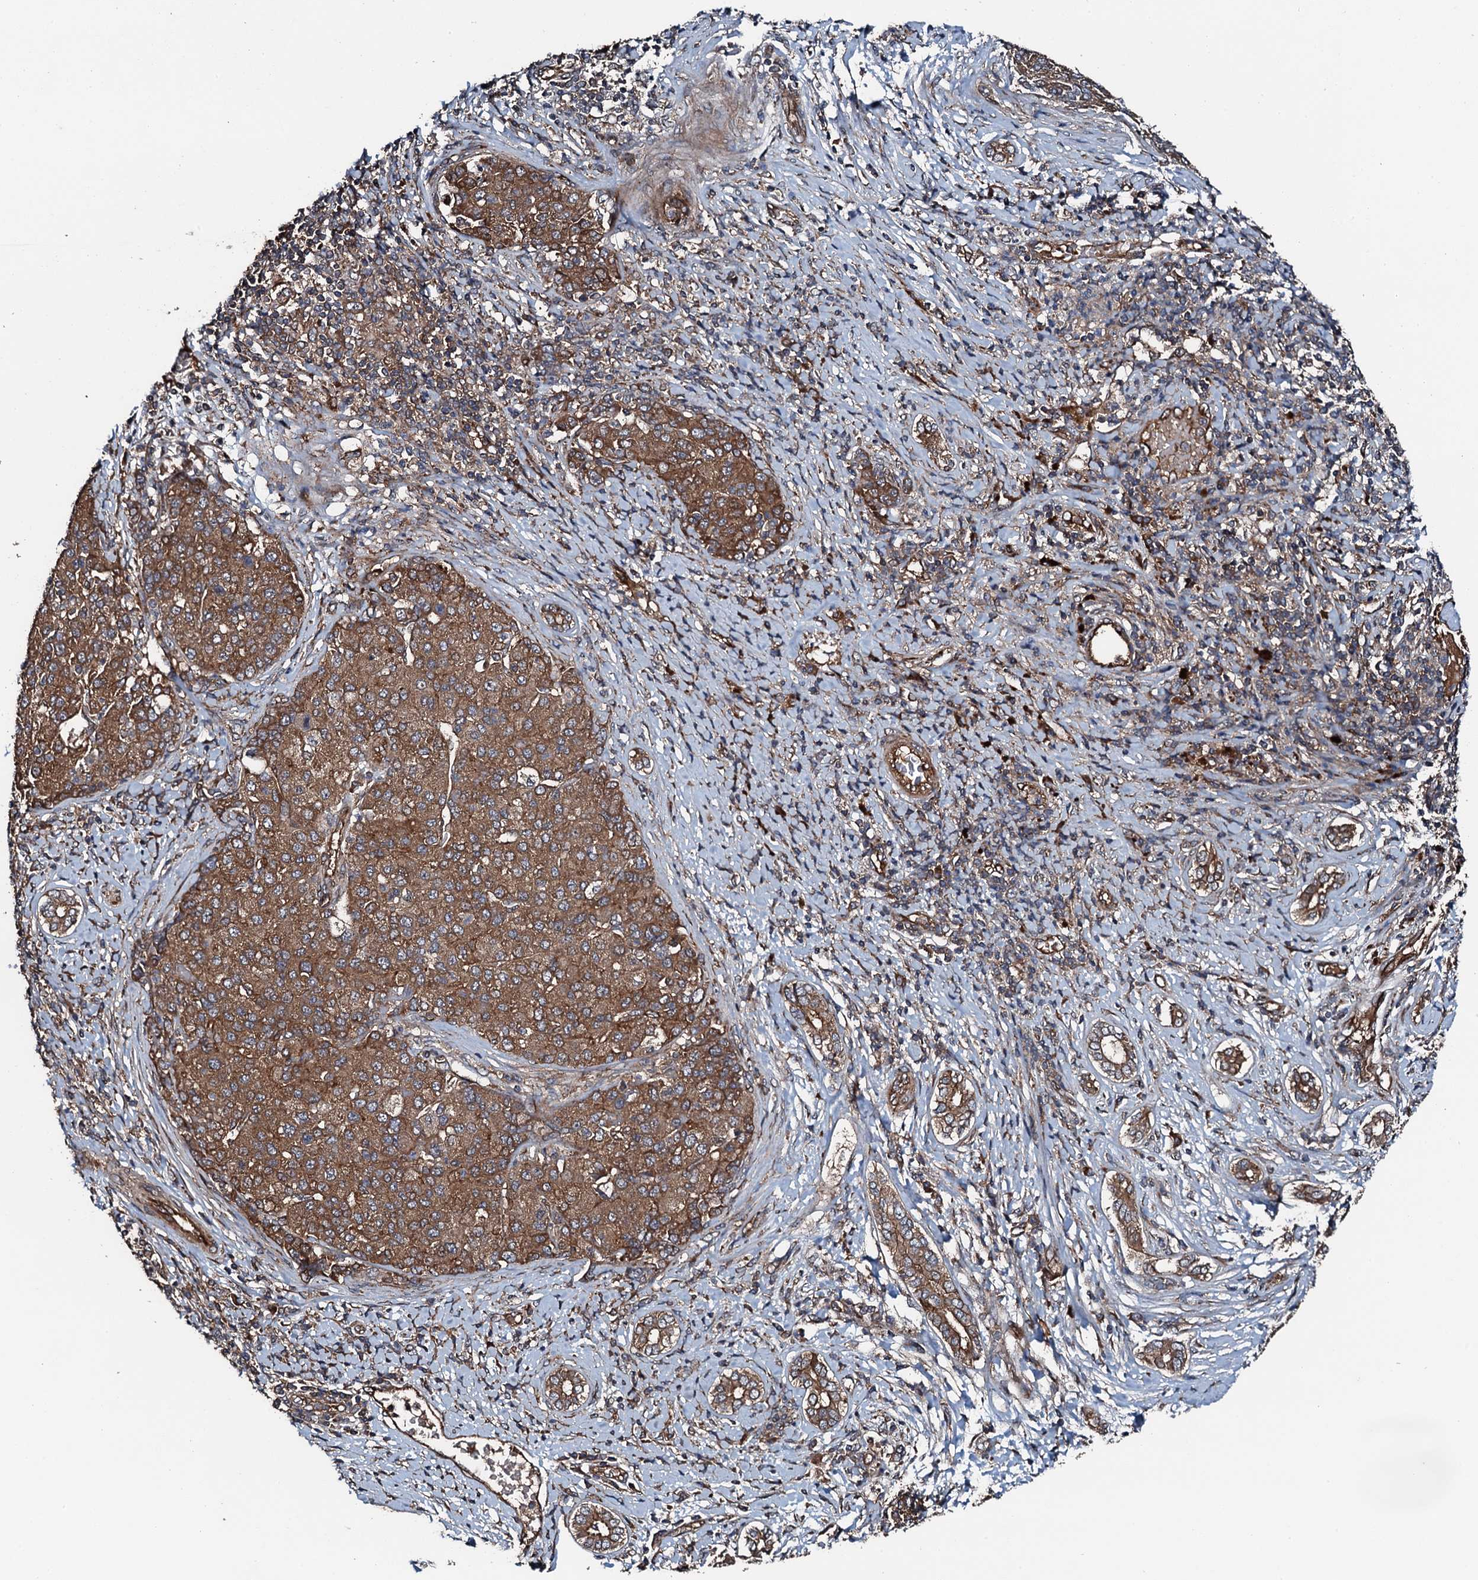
{"staining": {"intensity": "moderate", "quantity": ">75%", "location": "cytoplasmic/membranous"}, "tissue": "liver cancer", "cell_type": "Tumor cells", "image_type": "cancer", "snomed": [{"axis": "morphology", "description": "Carcinoma, Hepatocellular, NOS"}, {"axis": "topography", "description": "Liver"}], "caption": "This photomicrograph reveals immunohistochemistry (IHC) staining of human hepatocellular carcinoma (liver), with medium moderate cytoplasmic/membranous positivity in about >75% of tumor cells.", "gene": "FLYWCH1", "patient": {"sex": "male", "age": 65}}